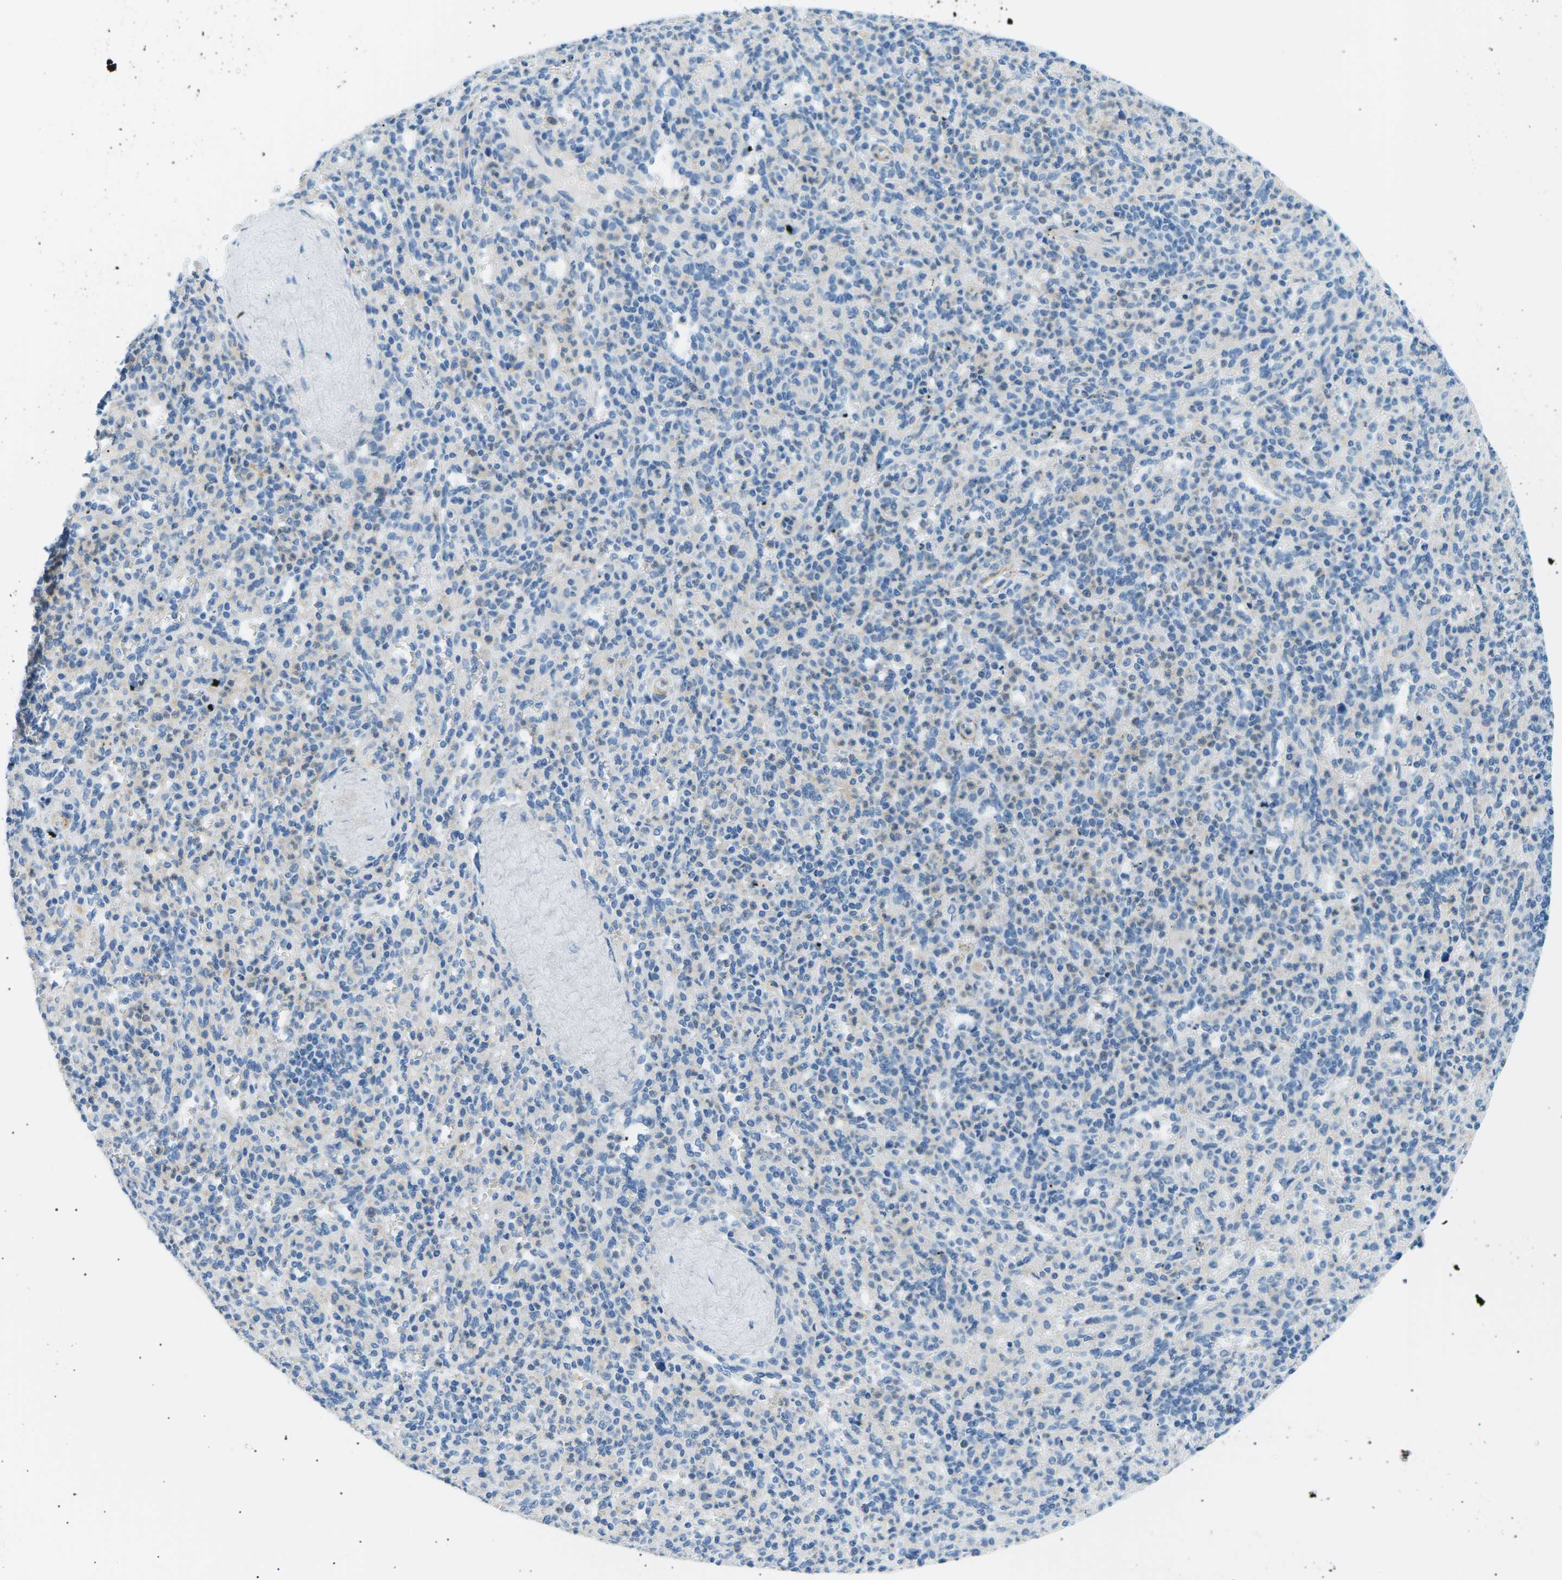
{"staining": {"intensity": "negative", "quantity": "none", "location": "none"}, "tissue": "spleen", "cell_type": "Cells in red pulp", "image_type": "normal", "snomed": [{"axis": "morphology", "description": "Normal tissue, NOS"}, {"axis": "topography", "description": "Spleen"}], "caption": "High power microscopy photomicrograph of an immunohistochemistry photomicrograph of benign spleen, revealing no significant staining in cells in red pulp.", "gene": "SEPTIN5", "patient": {"sex": "male", "age": 36}}